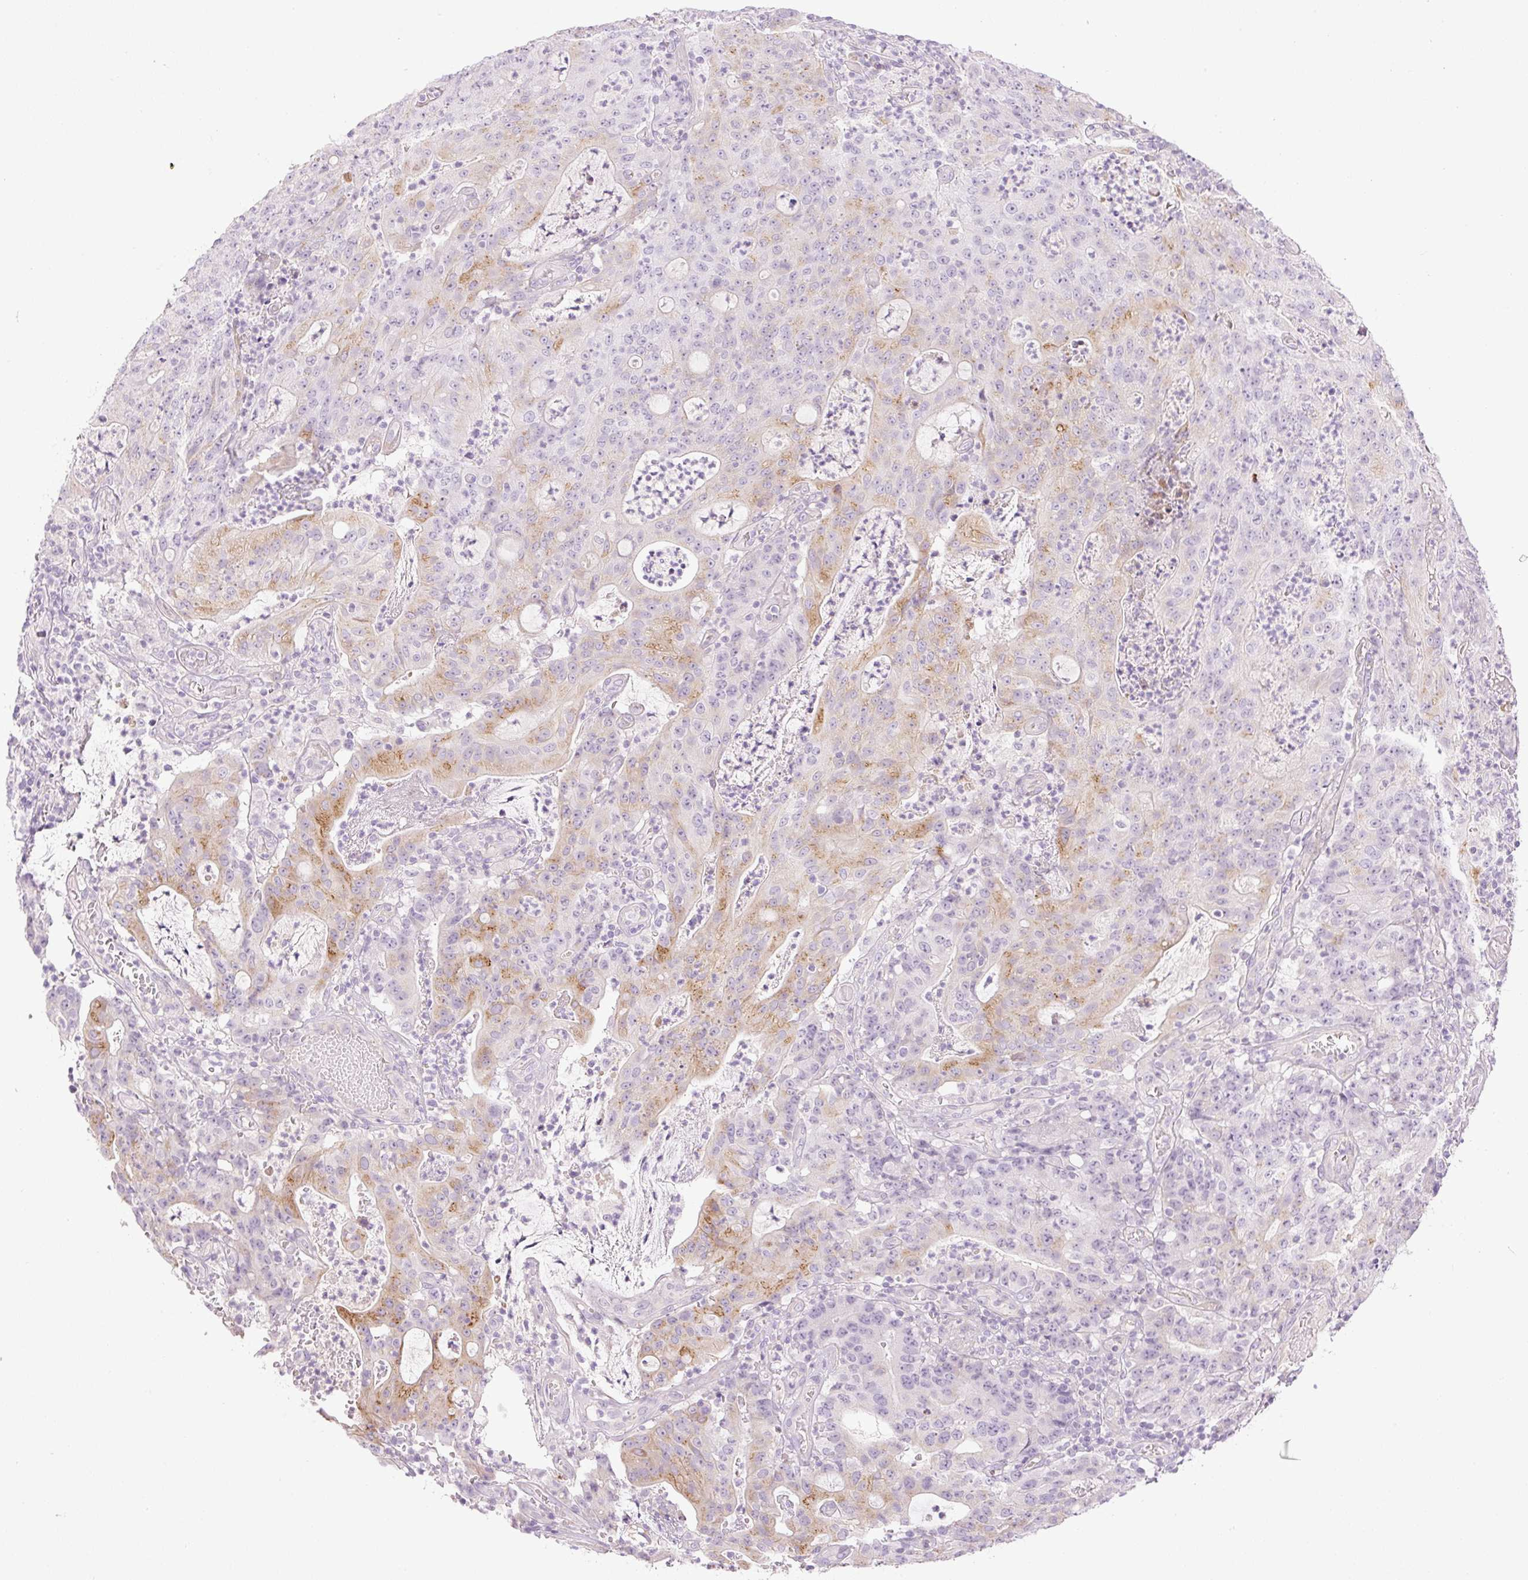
{"staining": {"intensity": "moderate", "quantity": "25%-75%", "location": "cytoplasmic/membranous"}, "tissue": "colorectal cancer", "cell_type": "Tumor cells", "image_type": "cancer", "snomed": [{"axis": "morphology", "description": "Adenocarcinoma, NOS"}, {"axis": "topography", "description": "Colon"}], "caption": "Human colorectal cancer stained with a brown dye displays moderate cytoplasmic/membranous positive expression in approximately 25%-75% of tumor cells.", "gene": "MIA2", "patient": {"sex": "male", "age": 83}}